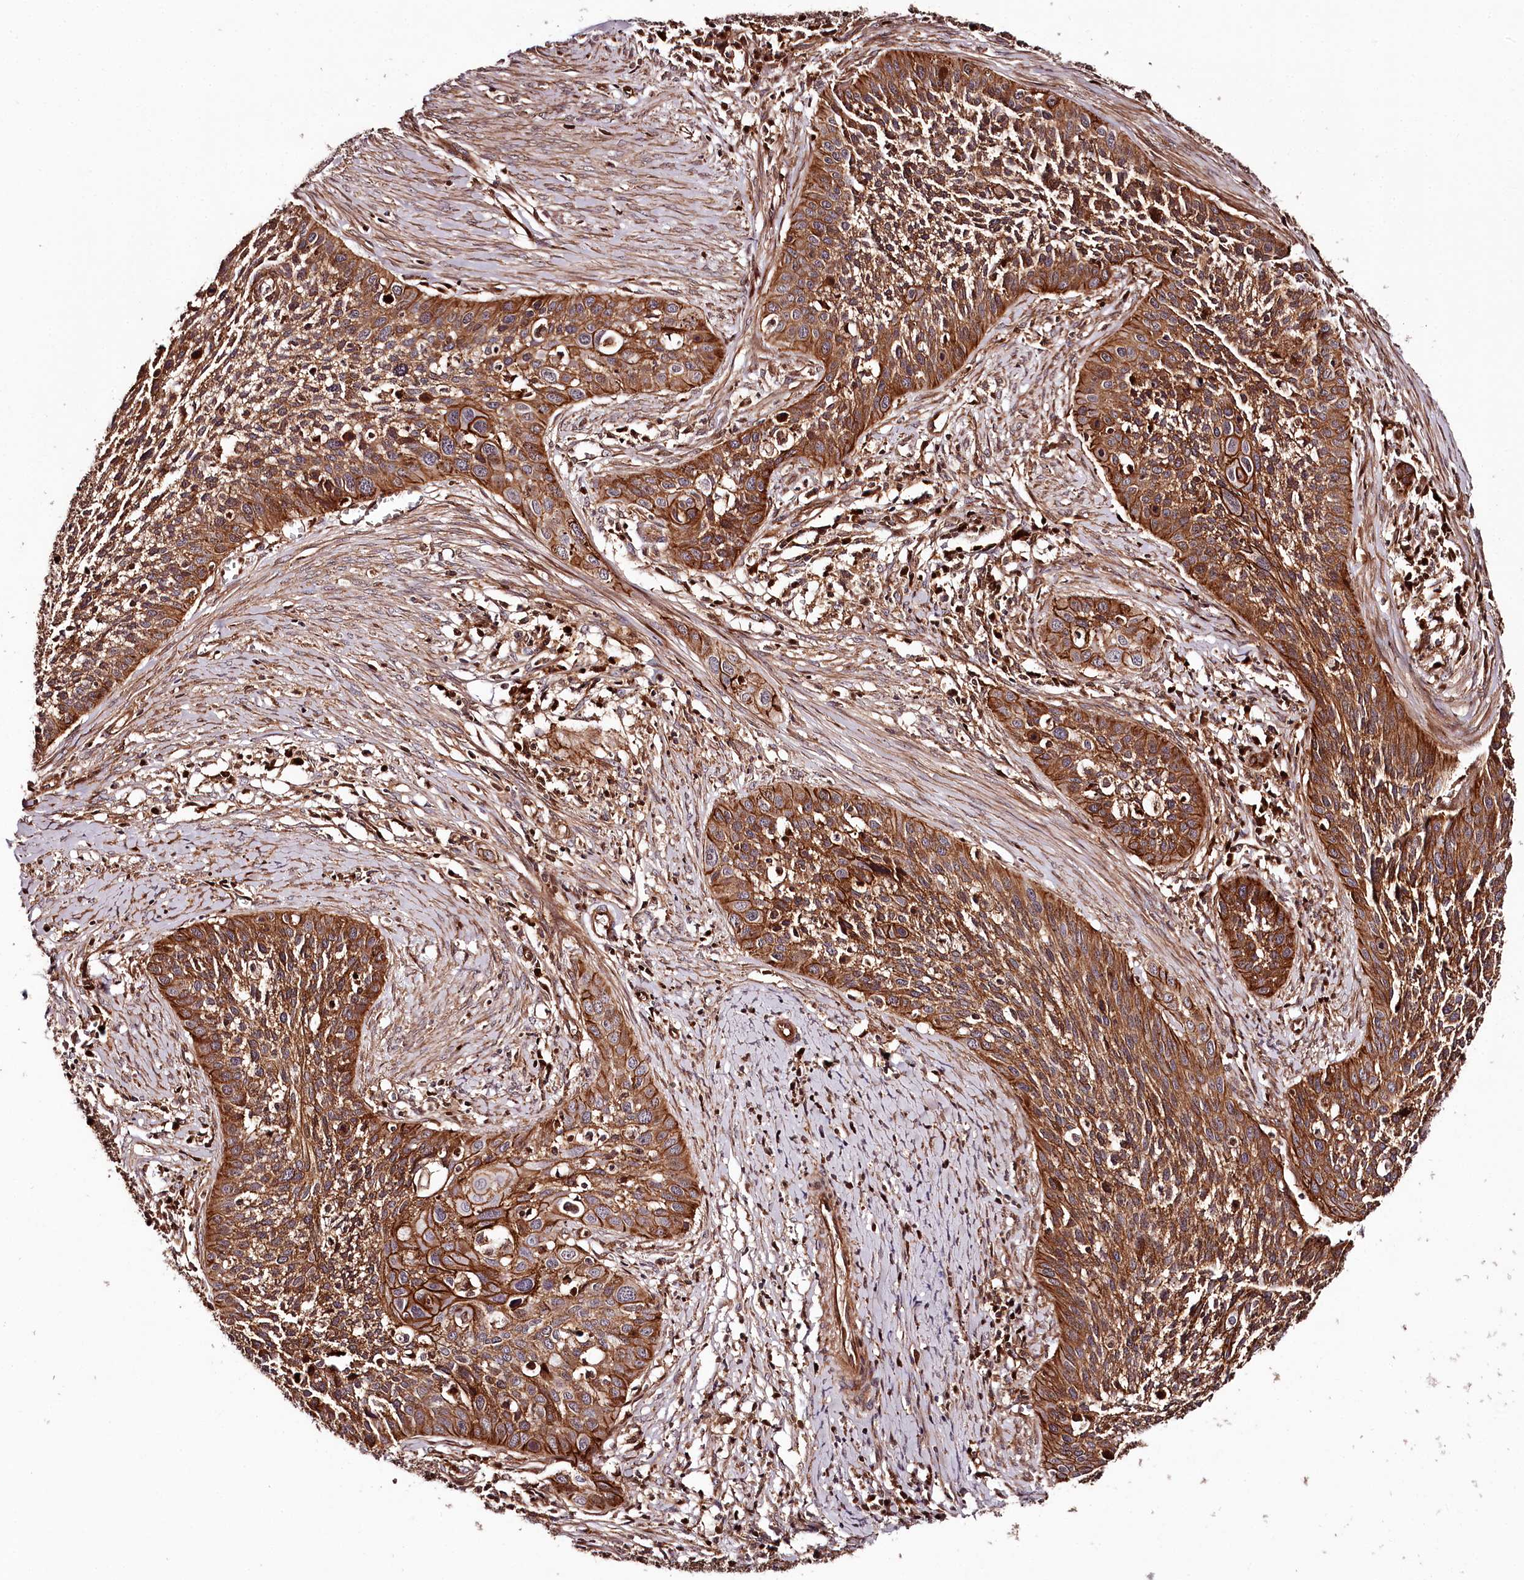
{"staining": {"intensity": "strong", "quantity": ">75%", "location": "cytoplasmic/membranous"}, "tissue": "cervical cancer", "cell_type": "Tumor cells", "image_type": "cancer", "snomed": [{"axis": "morphology", "description": "Squamous cell carcinoma, NOS"}, {"axis": "topography", "description": "Cervix"}], "caption": "This micrograph demonstrates IHC staining of cervical cancer, with high strong cytoplasmic/membranous expression in approximately >75% of tumor cells.", "gene": "KIF14", "patient": {"sex": "female", "age": 34}}